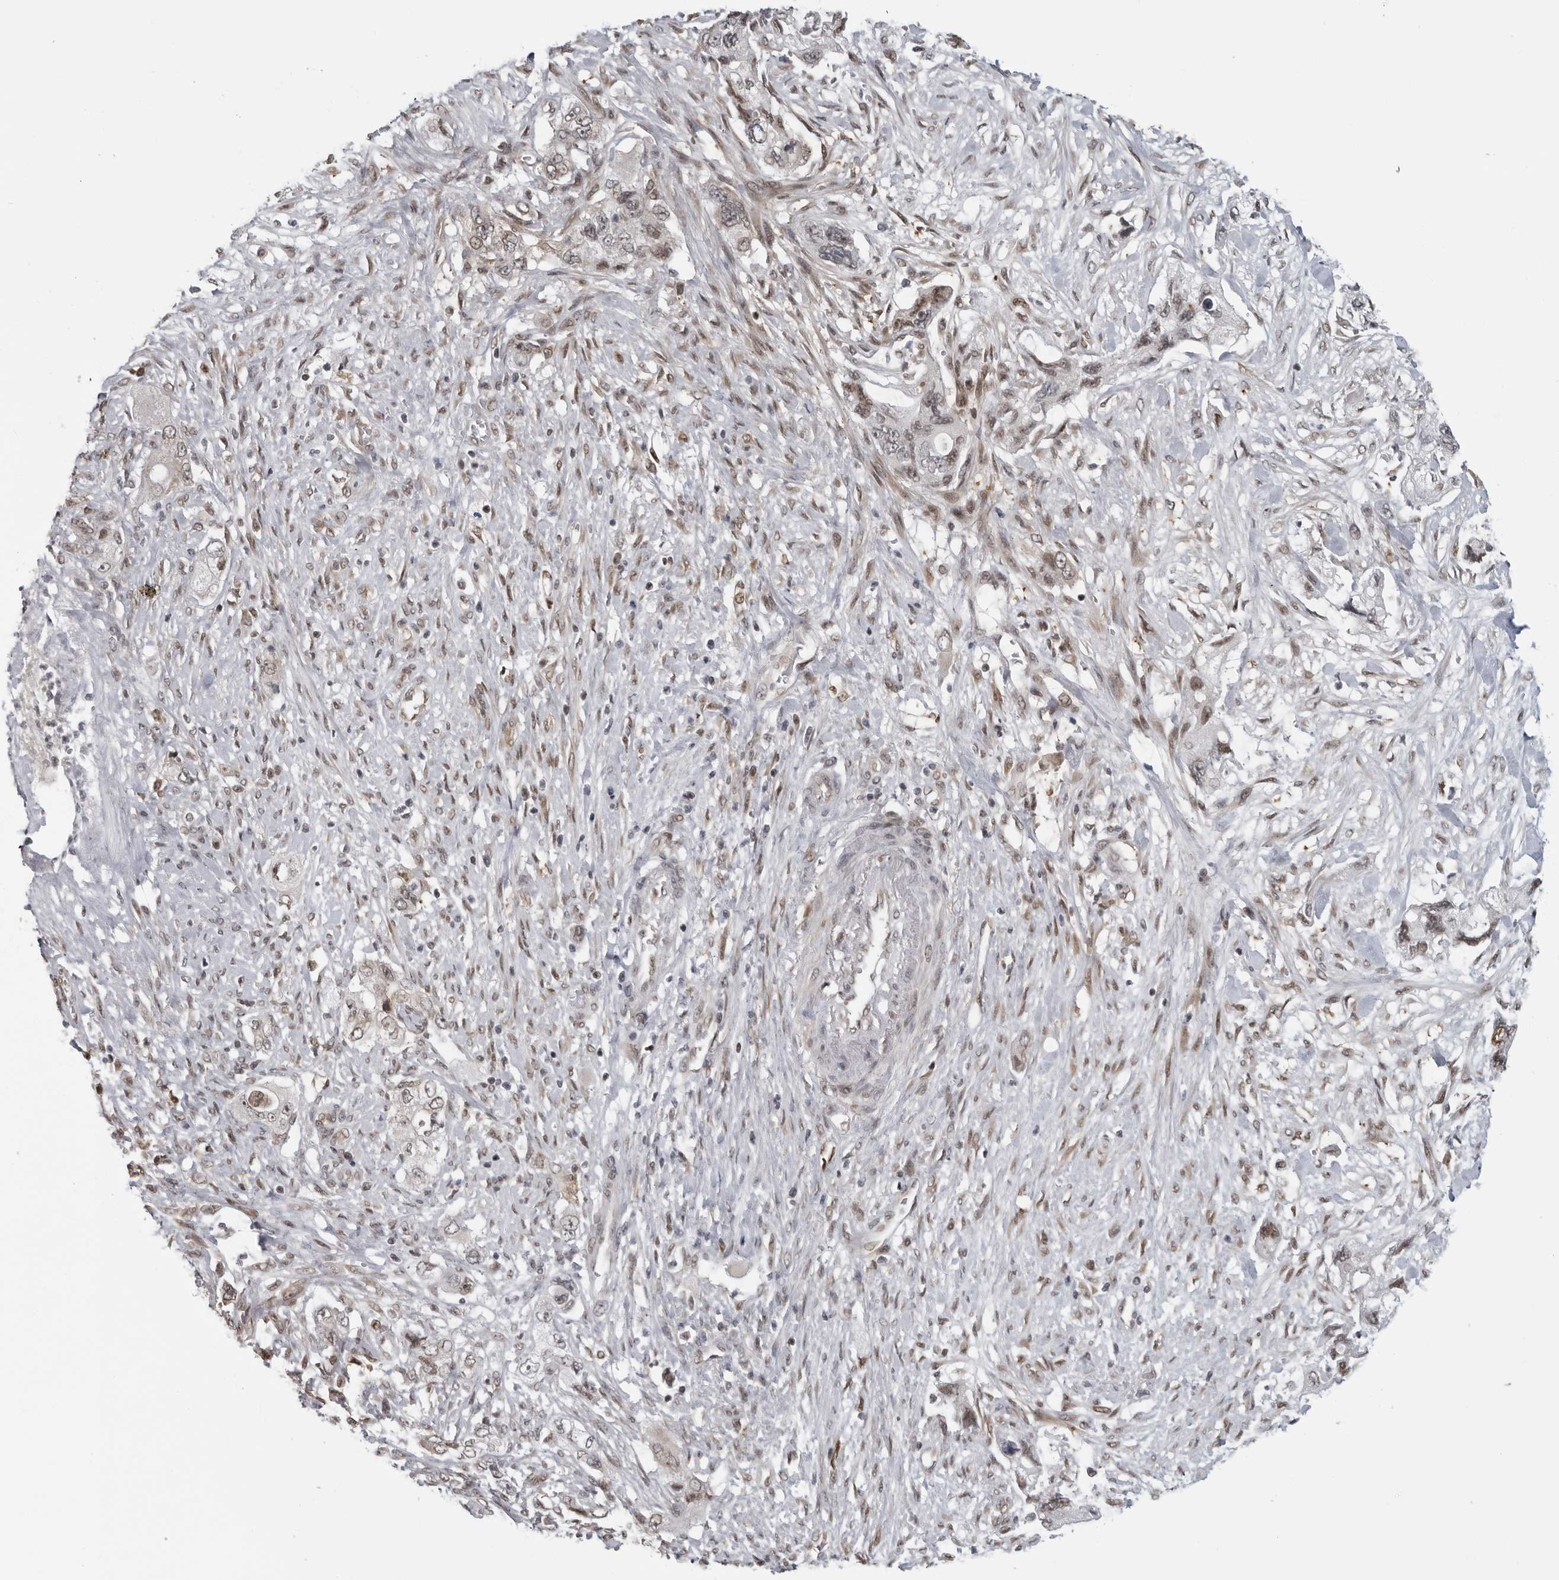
{"staining": {"intensity": "weak", "quantity": "25%-75%", "location": "nuclear"}, "tissue": "pancreatic cancer", "cell_type": "Tumor cells", "image_type": "cancer", "snomed": [{"axis": "morphology", "description": "Adenocarcinoma, NOS"}, {"axis": "topography", "description": "Pancreas"}], "caption": "Protein analysis of pancreatic adenocarcinoma tissue exhibits weak nuclear staining in about 25%-75% of tumor cells.", "gene": "MAF", "patient": {"sex": "female", "age": 73}}